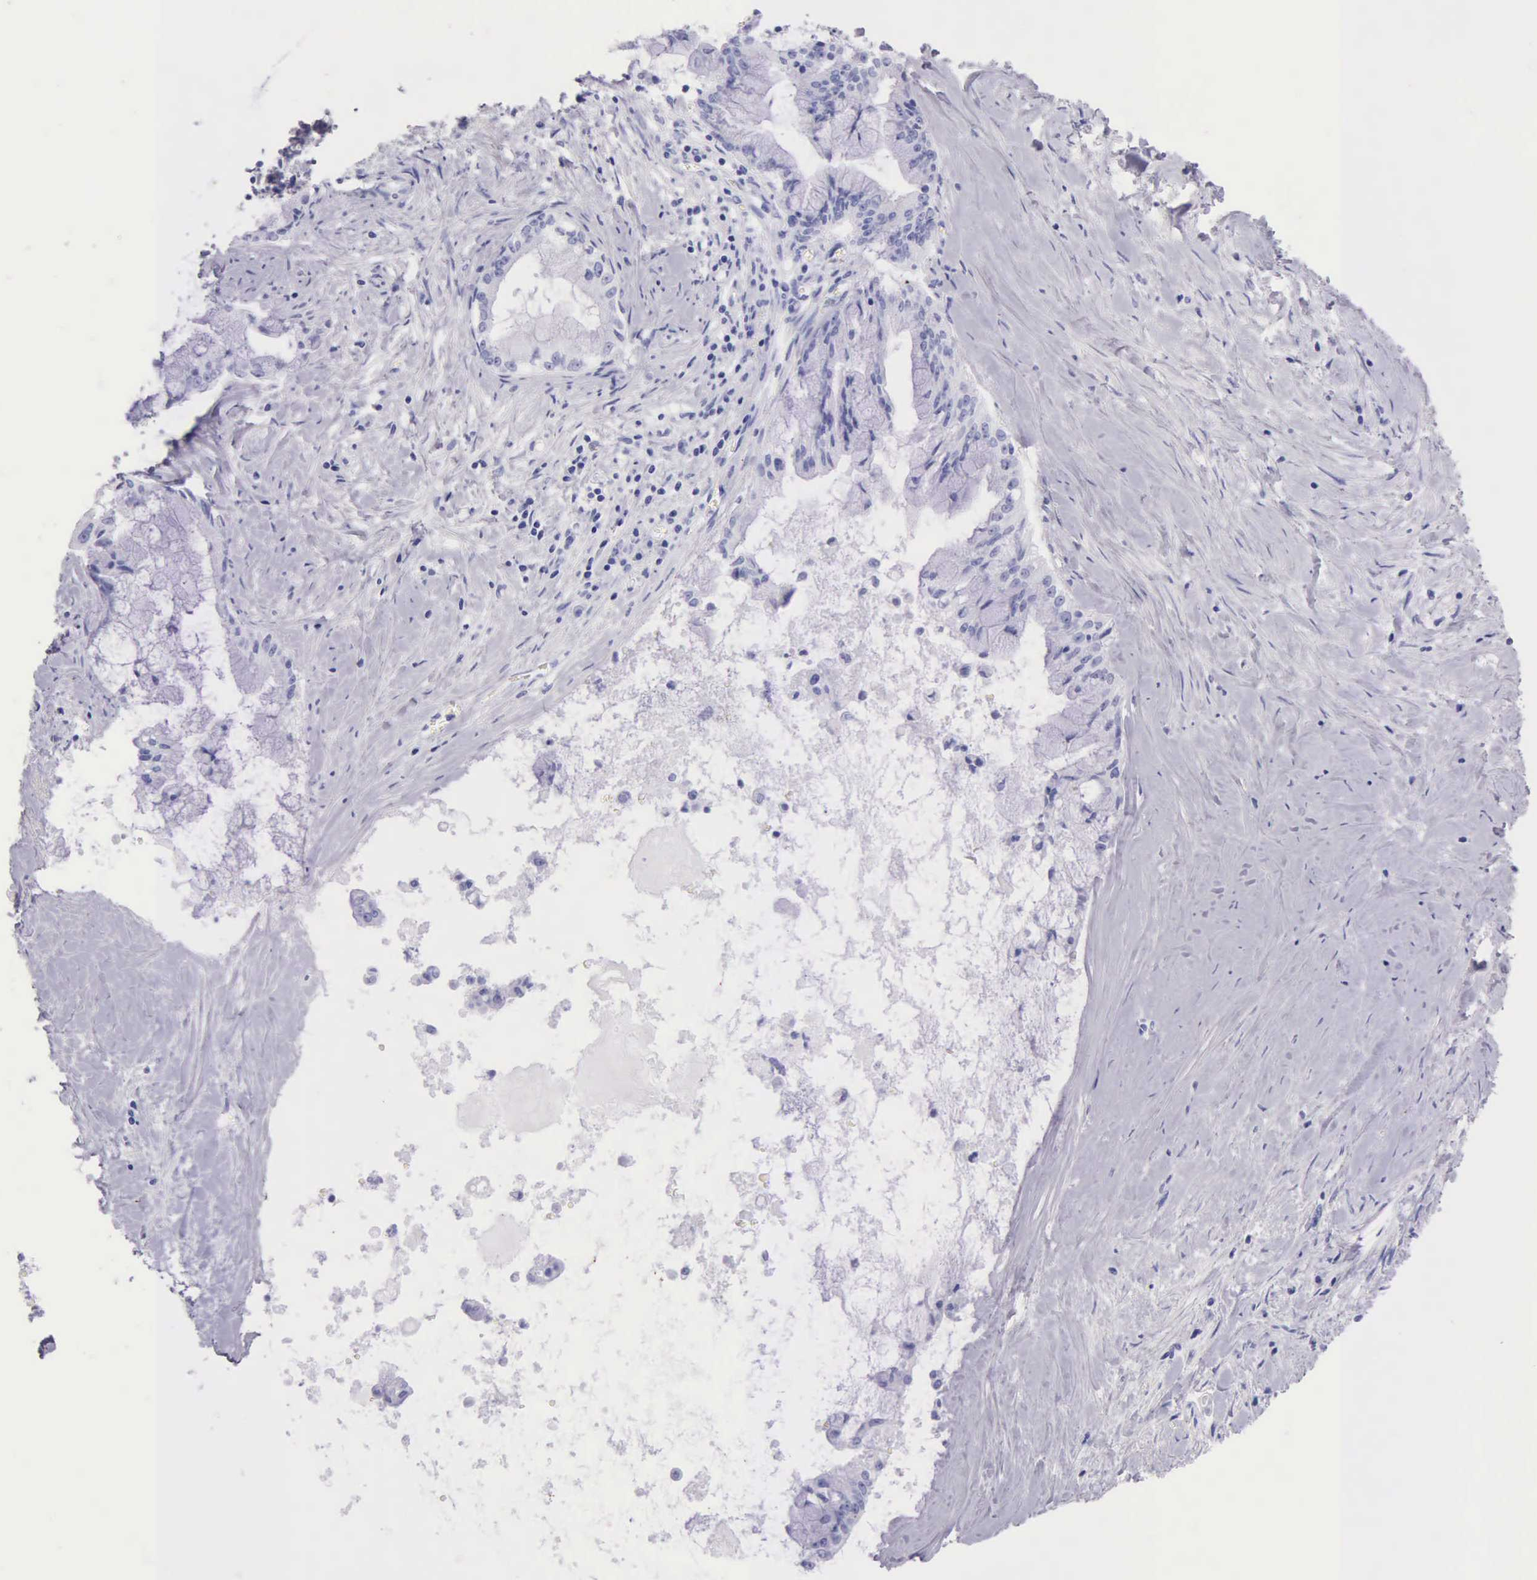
{"staining": {"intensity": "negative", "quantity": "none", "location": "none"}, "tissue": "pancreatic cancer", "cell_type": "Tumor cells", "image_type": "cancer", "snomed": [{"axis": "morphology", "description": "Adenocarcinoma, NOS"}, {"axis": "topography", "description": "Pancreas"}], "caption": "Immunohistochemical staining of adenocarcinoma (pancreatic) reveals no significant expression in tumor cells.", "gene": "KLK3", "patient": {"sex": "male", "age": 59}}